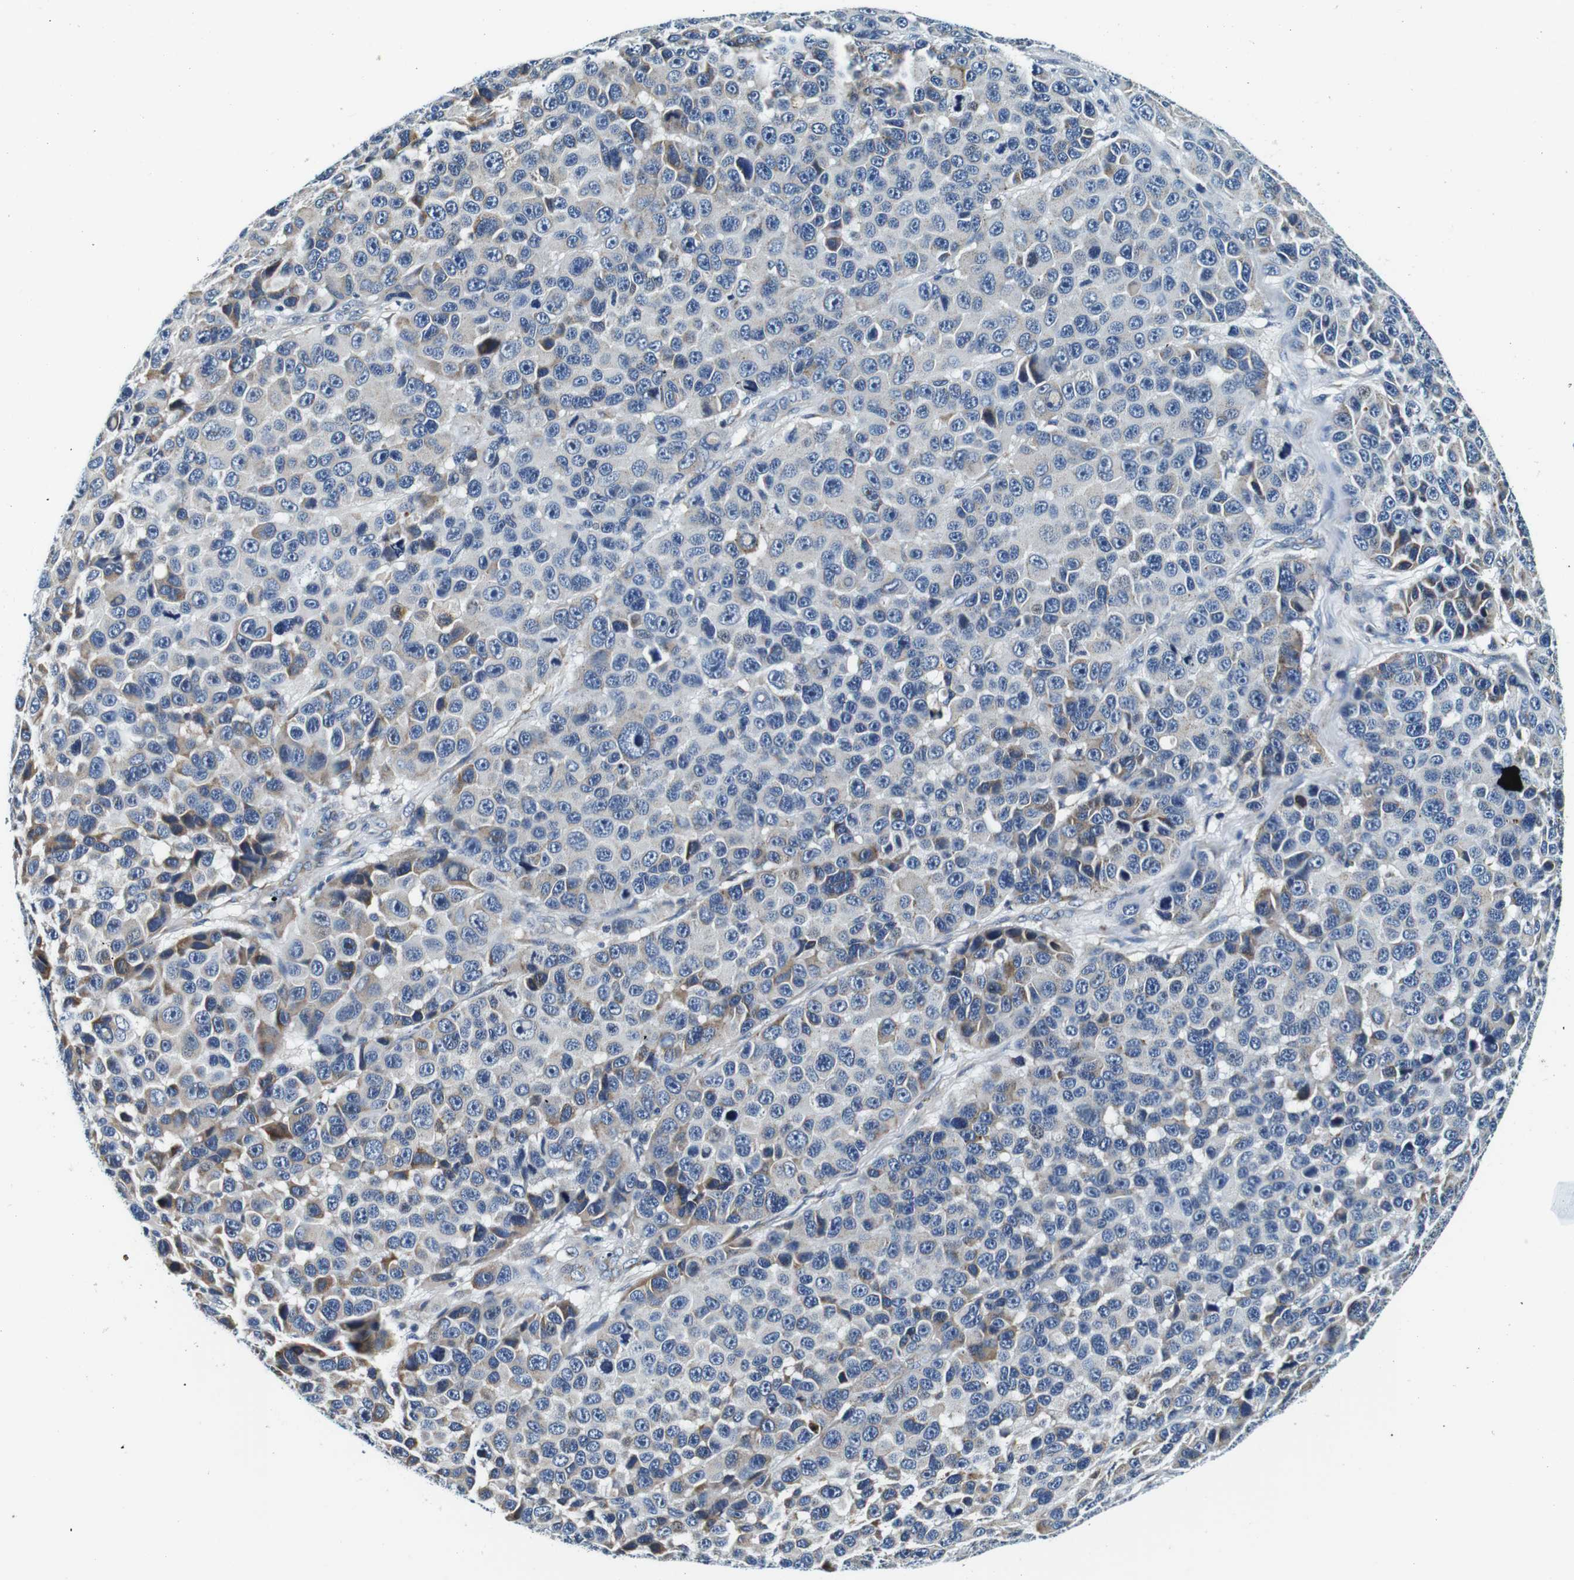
{"staining": {"intensity": "moderate", "quantity": "<25%", "location": "cytoplasmic/membranous"}, "tissue": "melanoma", "cell_type": "Tumor cells", "image_type": "cancer", "snomed": [{"axis": "morphology", "description": "Malignant melanoma, NOS"}, {"axis": "topography", "description": "Skin"}], "caption": "Immunohistochemical staining of human melanoma reveals low levels of moderate cytoplasmic/membranous protein positivity in about <25% of tumor cells.", "gene": "FAR2", "patient": {"sex": "male", "age": 53}}